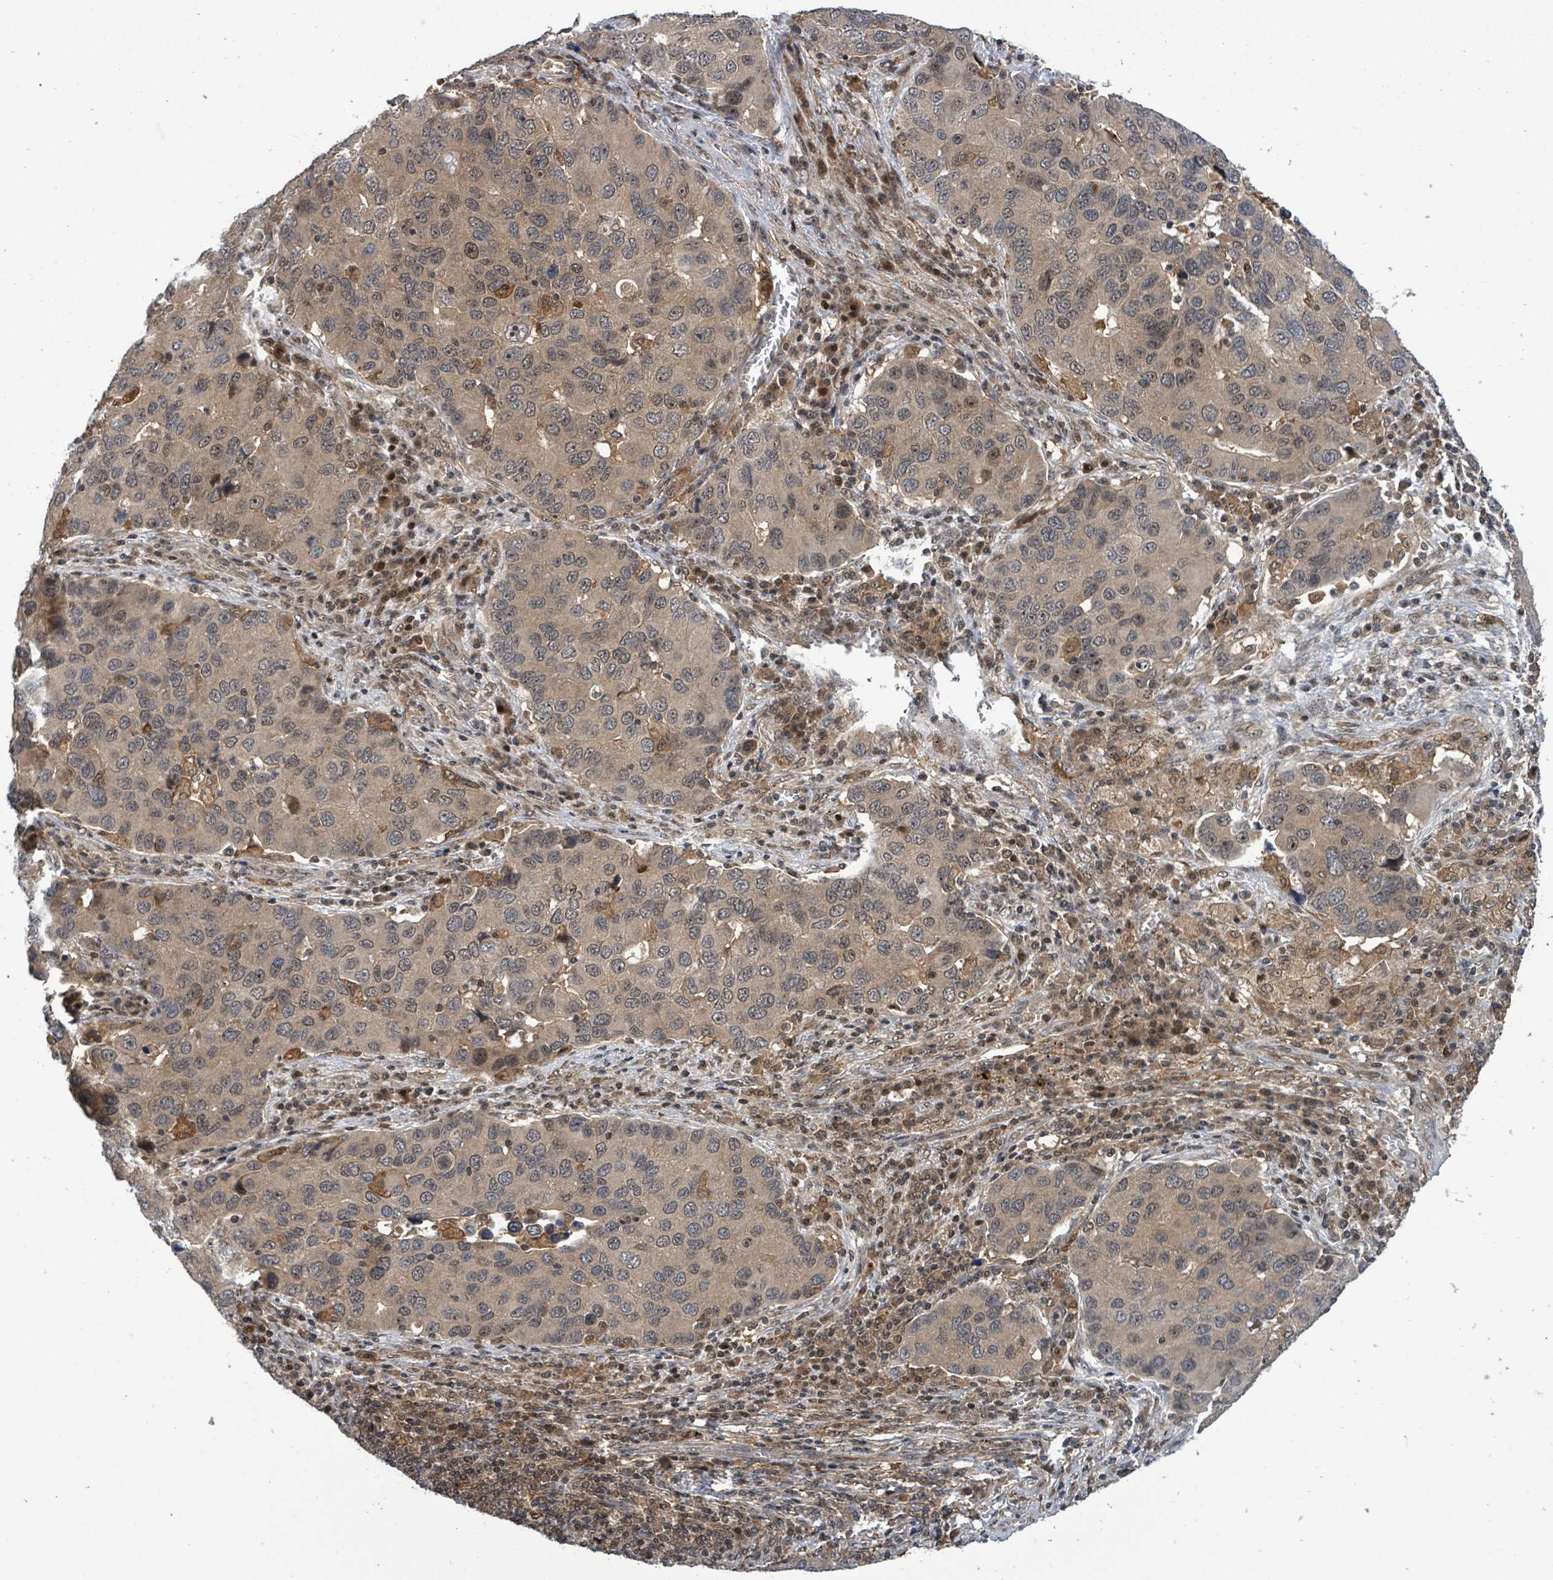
{"staining": {"intensity": "weak", "quantity": "<25%", "location": "nuclear"}, "tissue": "lung cancer", "cell_type": "Tumor cells", "image_type": "cancer", "snomed": [{"axis": "morphology", "description": "Aneuploidy"}, {"axis": "morphology", "description": "Adenocarcinoma, NOS"}, {"axis": "topography", "description": "Lymph node"}, {"axis": "topography", "description": "Lung"}], "caption": "This is a photomicrograph of IHC staining of adenocarcinoma (lung), which shows no positivity in tumor cells.", "gene": "FBXO6", "patient": {"sex": "female", "age": 74}}